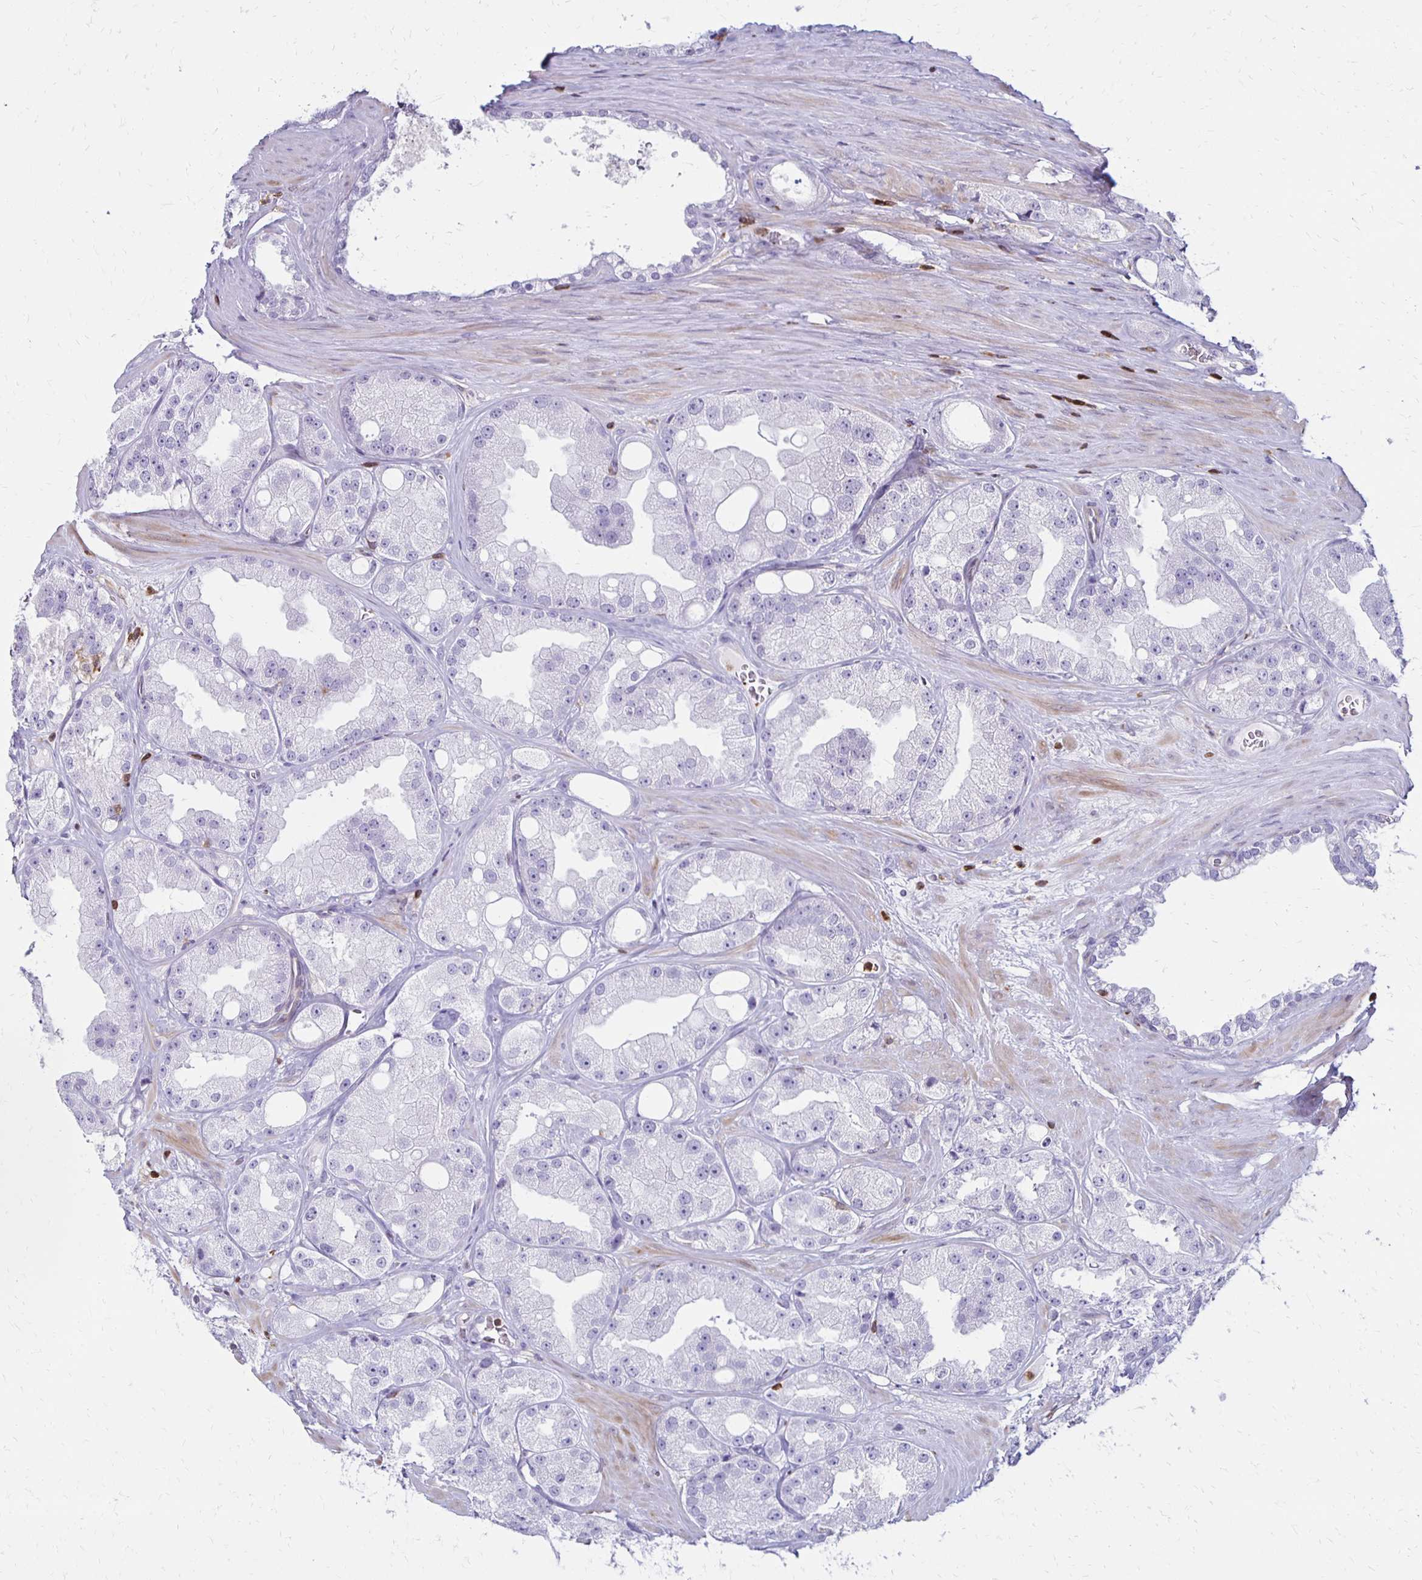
{"staining": {"intensity": "negative", "quantity": "none", "location": "none"}, "tissue": "prostate cancer", "cell_type": "Tumor cells", "image_type": "cancer", "snomed": [{"axis": "morphology", "description": "Adenocarcinoma, High grade"}, {"axis": "topography", "description": "Prostate"}], "caption": "Tumor cells are negative for protein expression in human prostate cancer (adenocarcinoma (high-grade)).", "gene": "CCL21", "patient": {"sex": "male", "age": 66}}